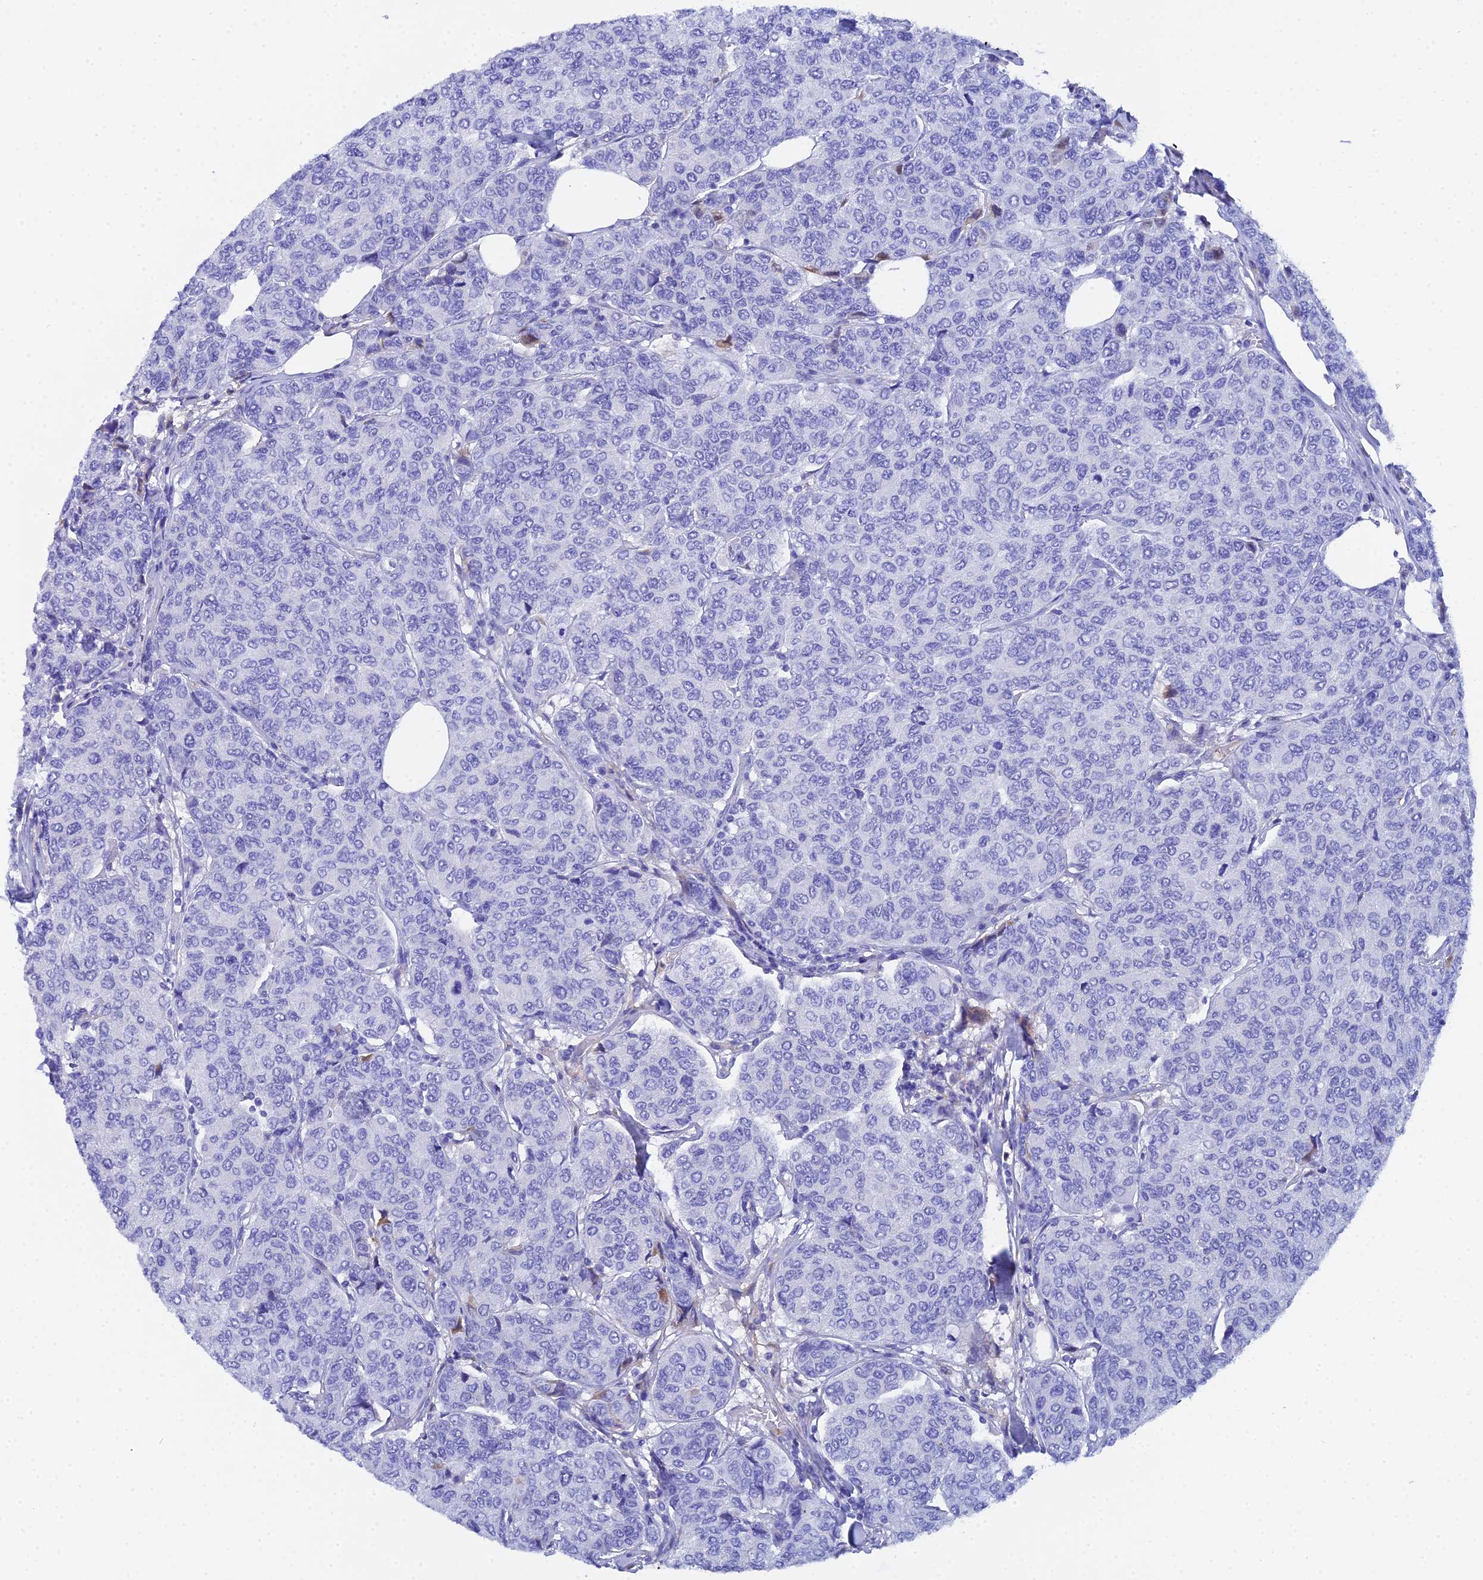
{"staining": {"intensity": "negative", "quantity": "none", "location": "none"}, "tissue": "breast cancer", "cell_type": "Tumor cells", "image_type": "cancer", "snomed": [{"axis": "morphology", "description": "Duct carcinoma"}, {"axis": "topography", "description": "Breast"}], "caption": "A micrograph of human intraductal carcinoma (breast) is negative for staining in tumor cells. (Stains: DAB IHC with hematoxylin counter stain, Microscopy: brightfield microscopy at high magnification).", "gene": "CELA3A", "patient": {"sex": "female", "age": 55}}